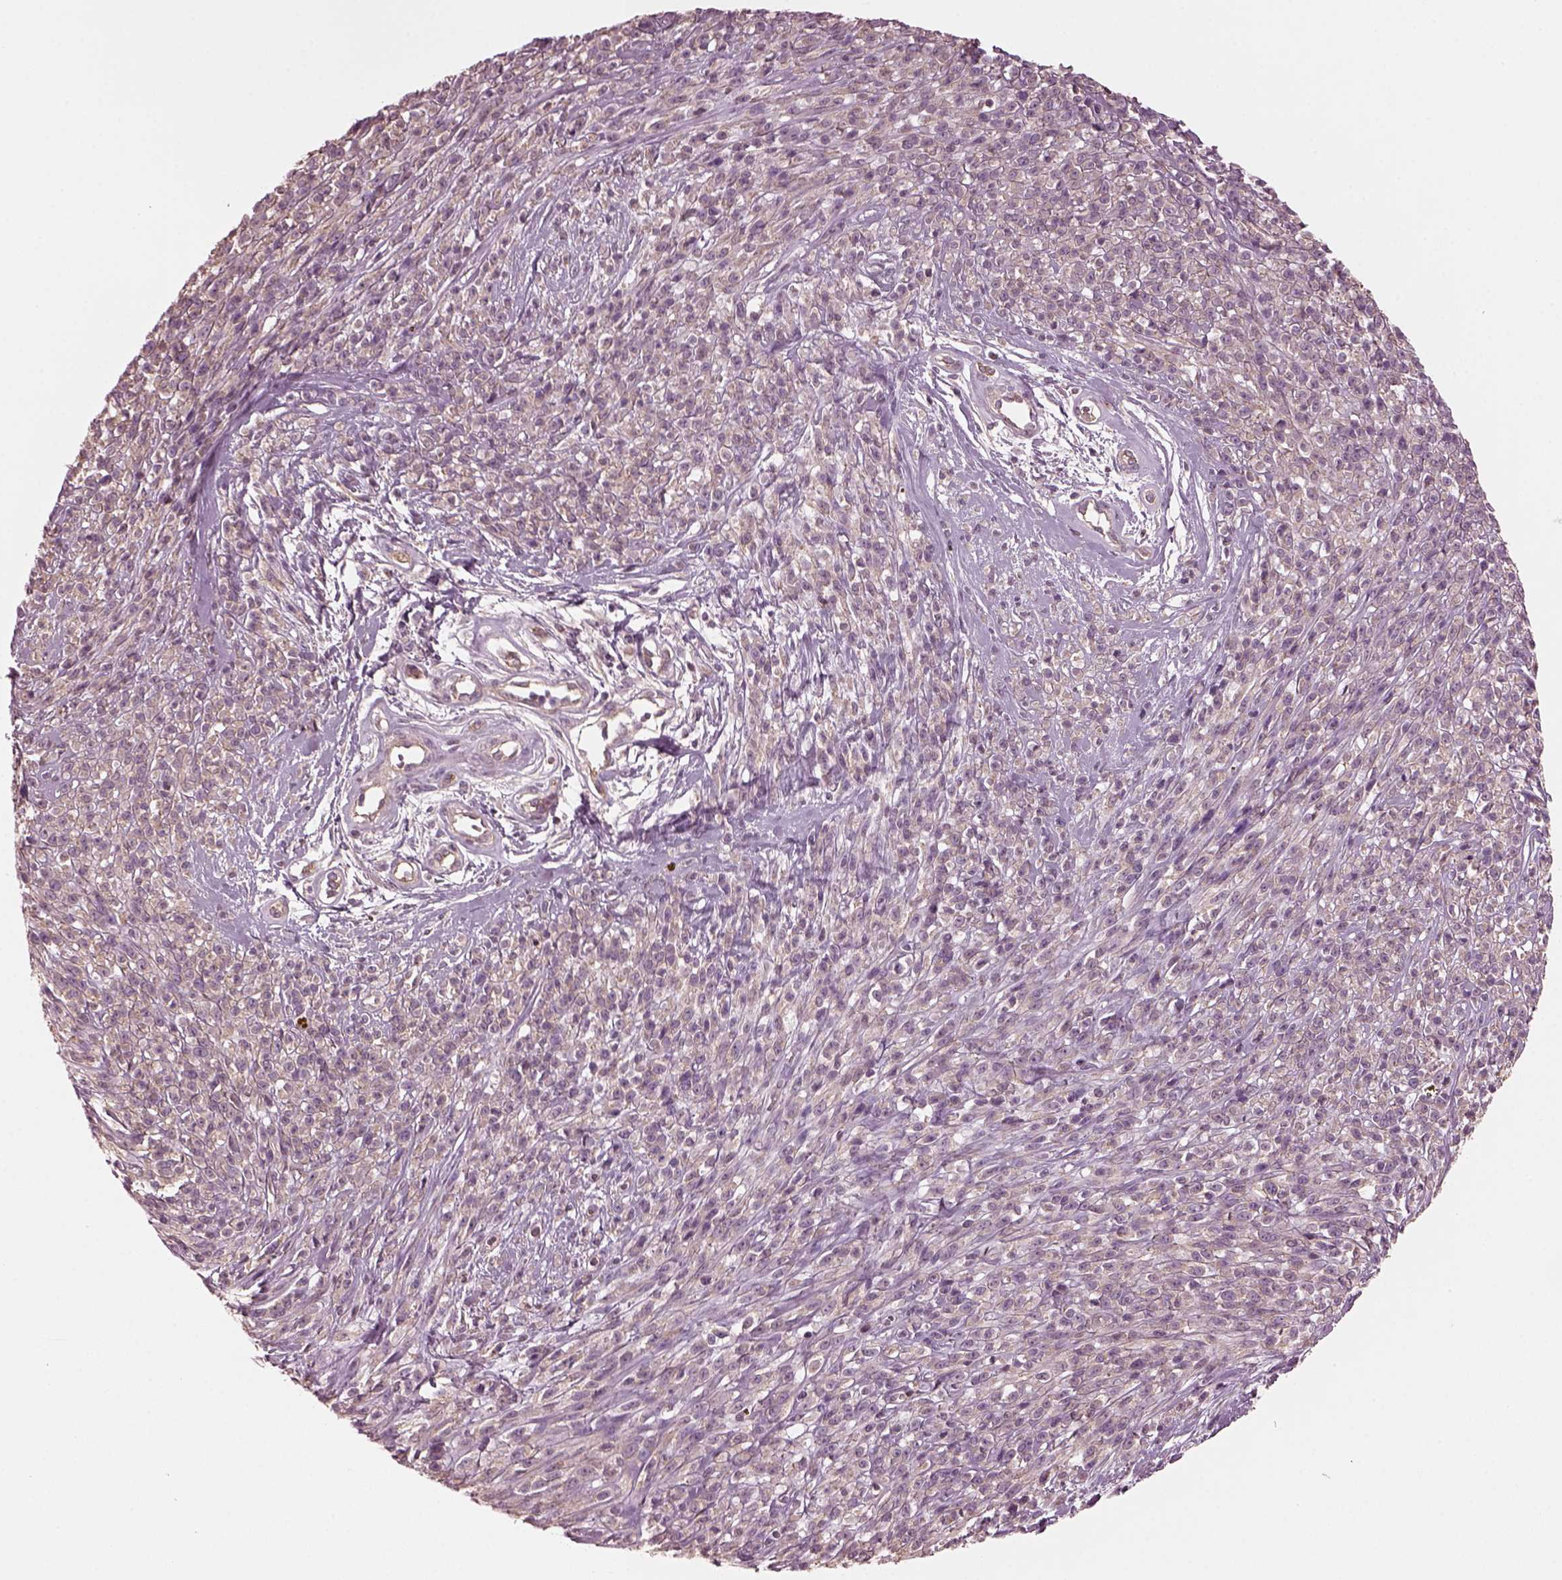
{"staining": {"intensity": "weak", "quantity": "<25%", "location": "cytoplasmic/membranous"}, "tissue": "melanoma", "cell_type": "Tumor cells", "image_type": "cancer", "snomed": [{"axis": "morphology", "description": "Malignant melanoma, NOS"}, {"axis": "topography", "description": "Skin"}, {"axis": "topography", "description": "Skin of trunk"}], "caption": "A photomicrograph of melanoma stained for a protein exhibits no brown staining in tumor cells.", "gene": "ODAD1", "patient": {"sex": "male", "age": 74}}